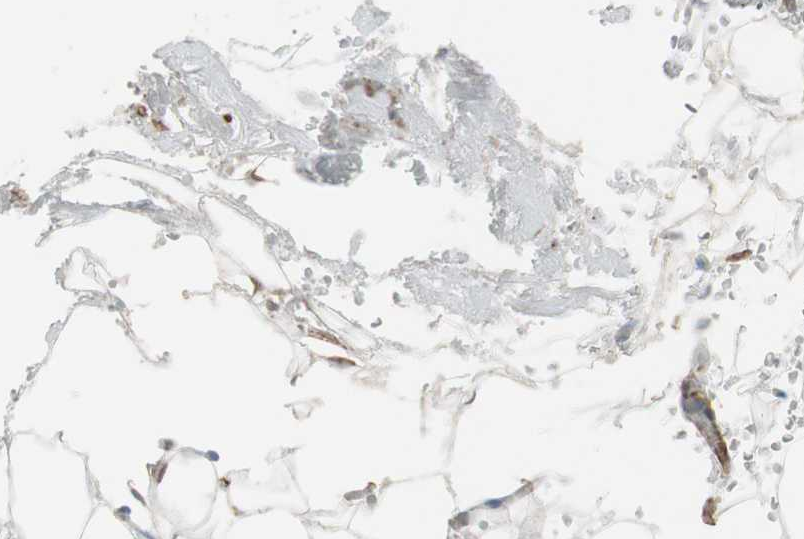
{"staining": {"intensity": "moderate", "quantity": "25%-75%", "location": "cytoplasmic/membranous"}, "tissue": "breast", "cell_type": "Adipocytes", "image_type": "normal", "snomed": [{"axis": "morphology", "description": "Normal tissue, NOS"}, {"axis": "topography", "description": "Breast"}, {"axis": "topography", "description": "Soft tissue"}], "caption": "This is a histology image of immunohistochemistry (IHC) staining of benign breast, which shows moderate expression in the cytoplasmic/membranous of adipocytes.", "gene": "TCTA", "patient": {"sex": "female", "age": 75}}